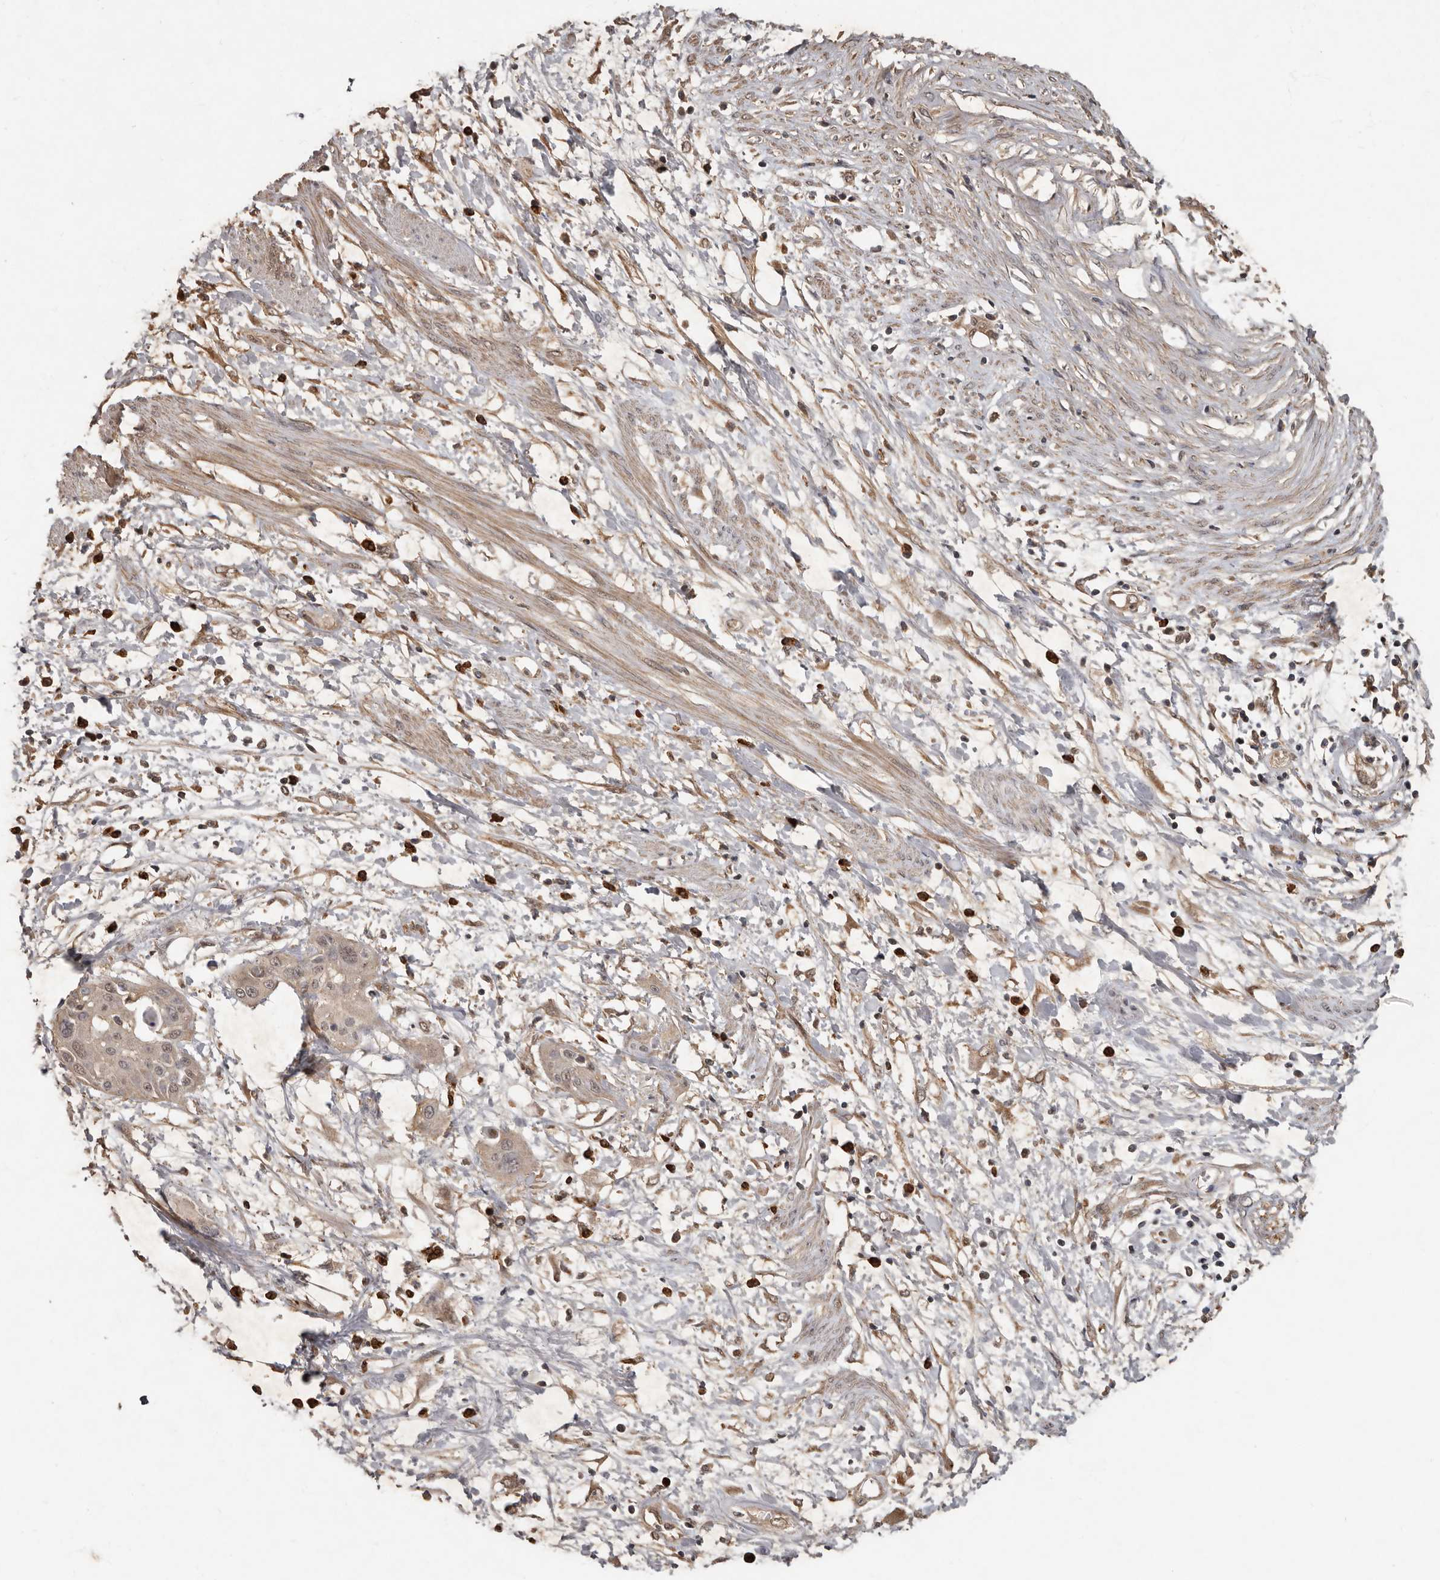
{"staining": {"intensity": "weak", "quantity": "<25%", "location": "nuclear"}, "tissue": "cervical cancer", "cell_type": "Tumor cells", "image_type": "cancer", "snomed": [{"axis": "morphology", "description": "Squamous cell carcinoma, NOS"}, {"axis": "topography", "description": "Cervix"}], "caption": "A photomicrograph of human cervical cancer (squamous cell carcinoma) is negative for staining in tumor cells.", "gene": "KIF26B", "patient": {"sex": "female", "age": 57}}